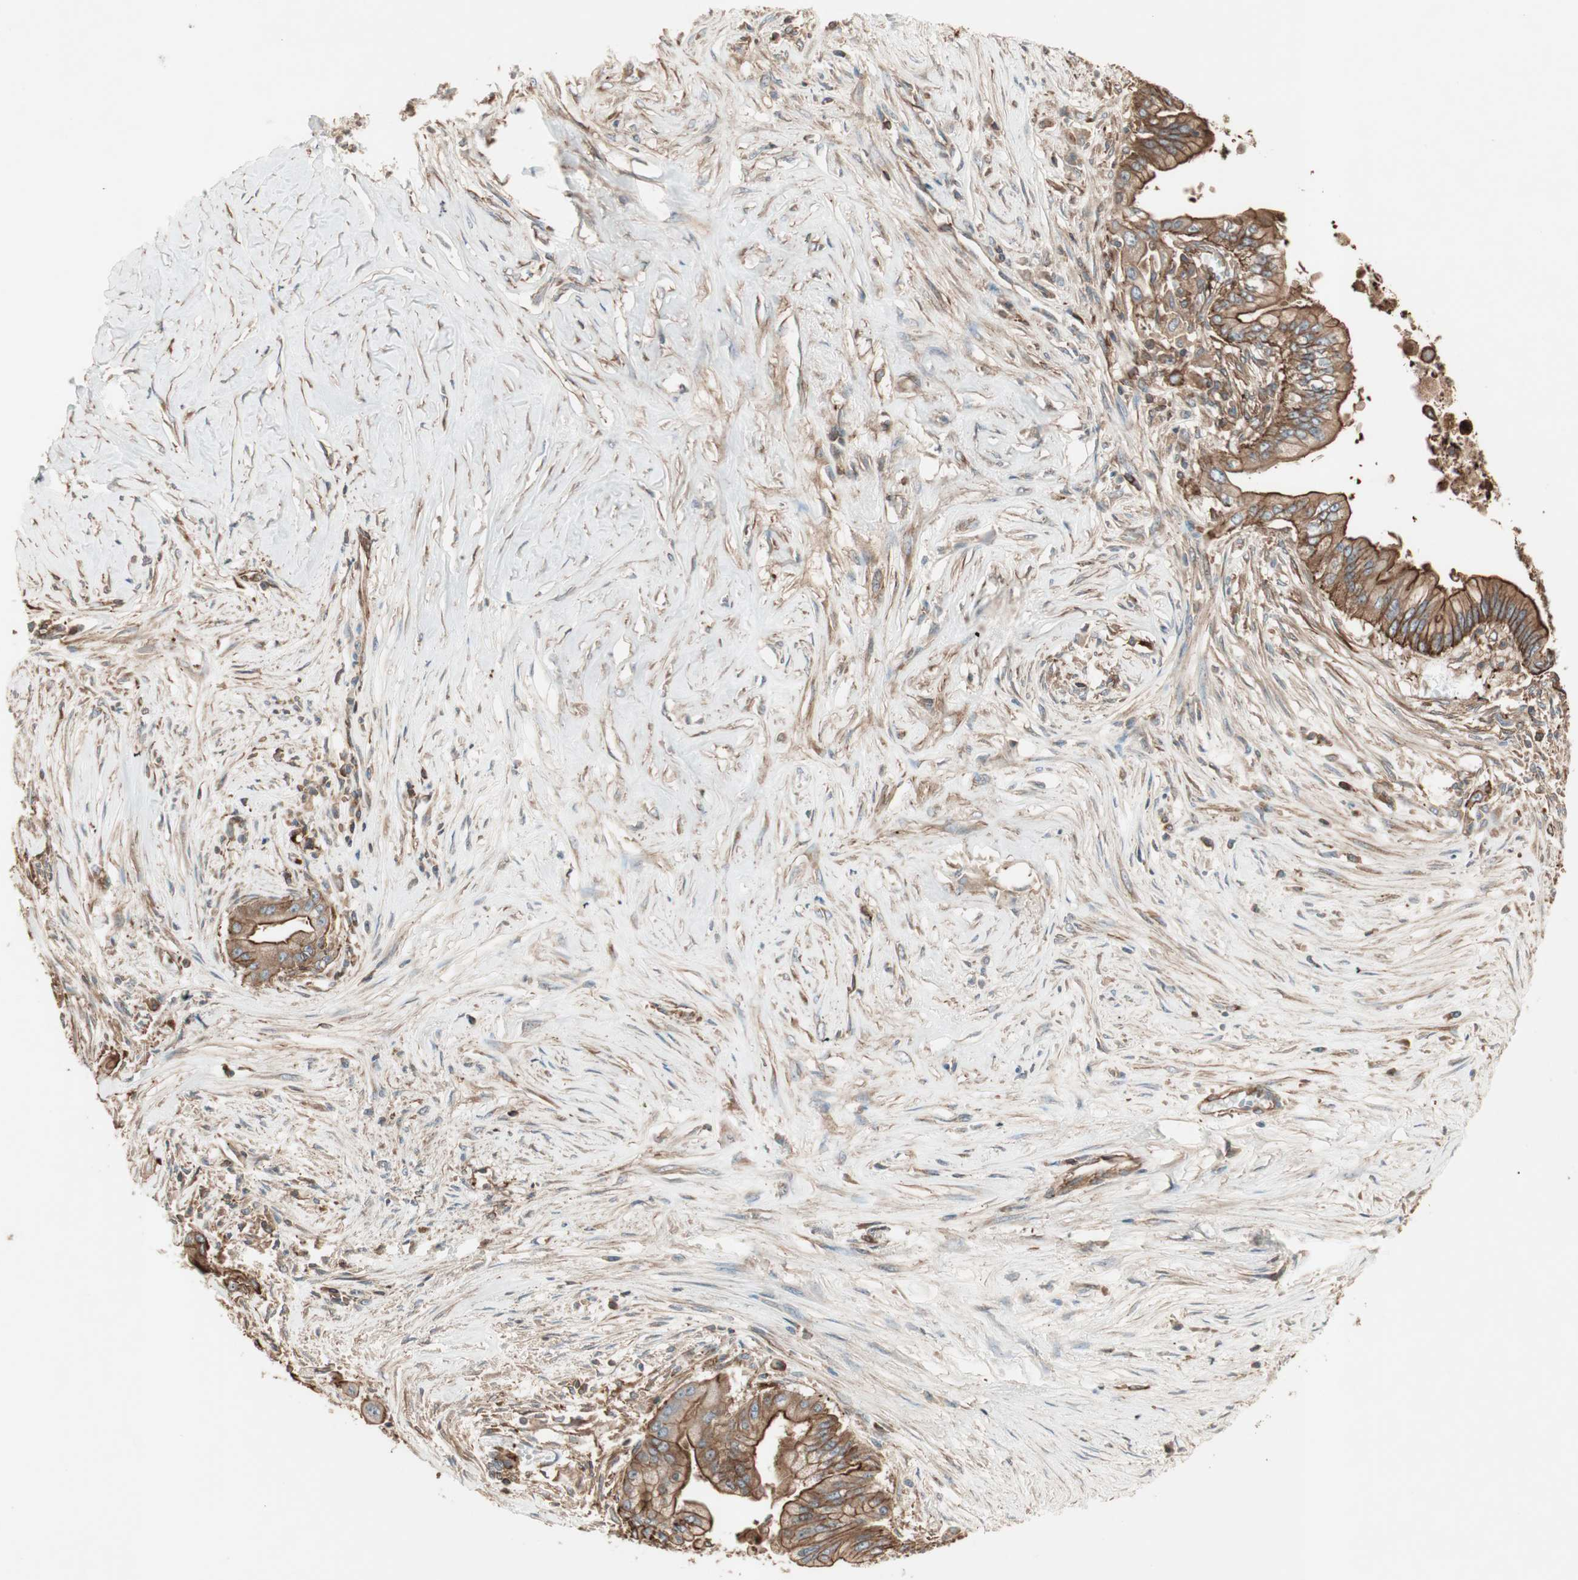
{"staining": {"intensity": "strong", "quantity": ">75%", "location": "cytoplasmic/membranous"}, "tissue": "pancreatic cancer", "cell_type": "Tumor cells", "image_type": "cancer", "snomed": [{"axis": "morphology", "description": "Adenocarcinoma, NOS"}, {"axis": "topography", "description": "Pancreas"}], "caption": "IHC (DAB (3,3'-diaminobenzidine)) staining of human pancreatic adenocarcinoma demonstrates strong cytoplasmic/membranous protein staining in approximately >75% of tumor cells.", "gene": "TCP11L1", "patient": {"sex": "male", "age": 59}}